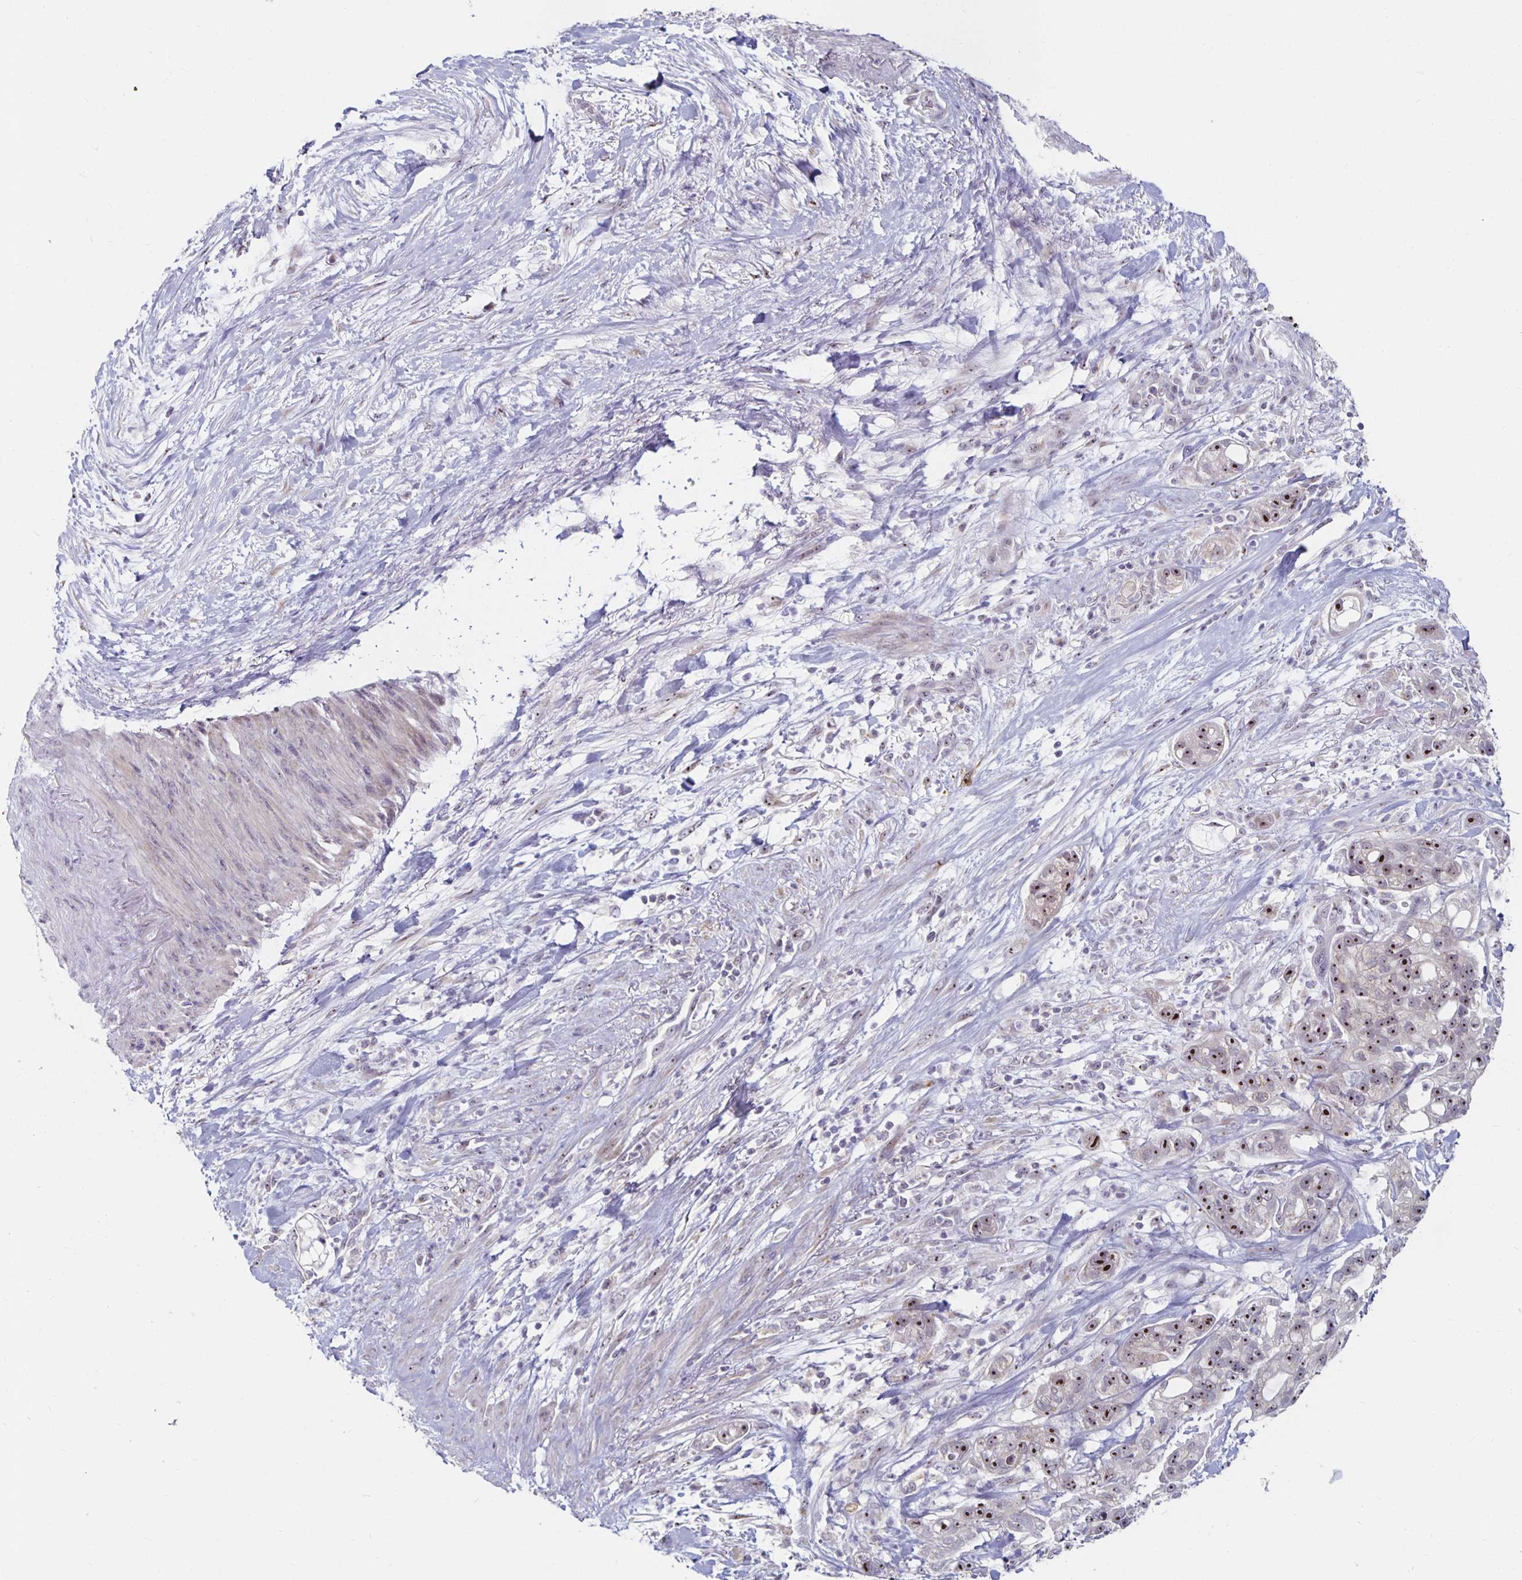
{"staining": {"intensity": "strong", "quantity": "25%-75%", "location": "nuclear"}, "tissue": "pancreatic cancer", "cell_type": "Tumor cells", "image_type": "cancer", "snomed": [{"axis": "morphology", "description": "Adenocarcinoma, NOS"}, {"axis": "topography", "description": "Pancreas"}], "caption": "Protein staining of pancreatic adenocarcinoma tissue shows strong nuclear staining in about 25%-75% of tumor cells. Using DAB (3,3'-diaminobenzidine) (brown) and hematoxylin (blue) stains, captured at high magnification using brightfield microscopy.", "gene": "NUP85", "patient": {"sex": "female", "age": 69}}